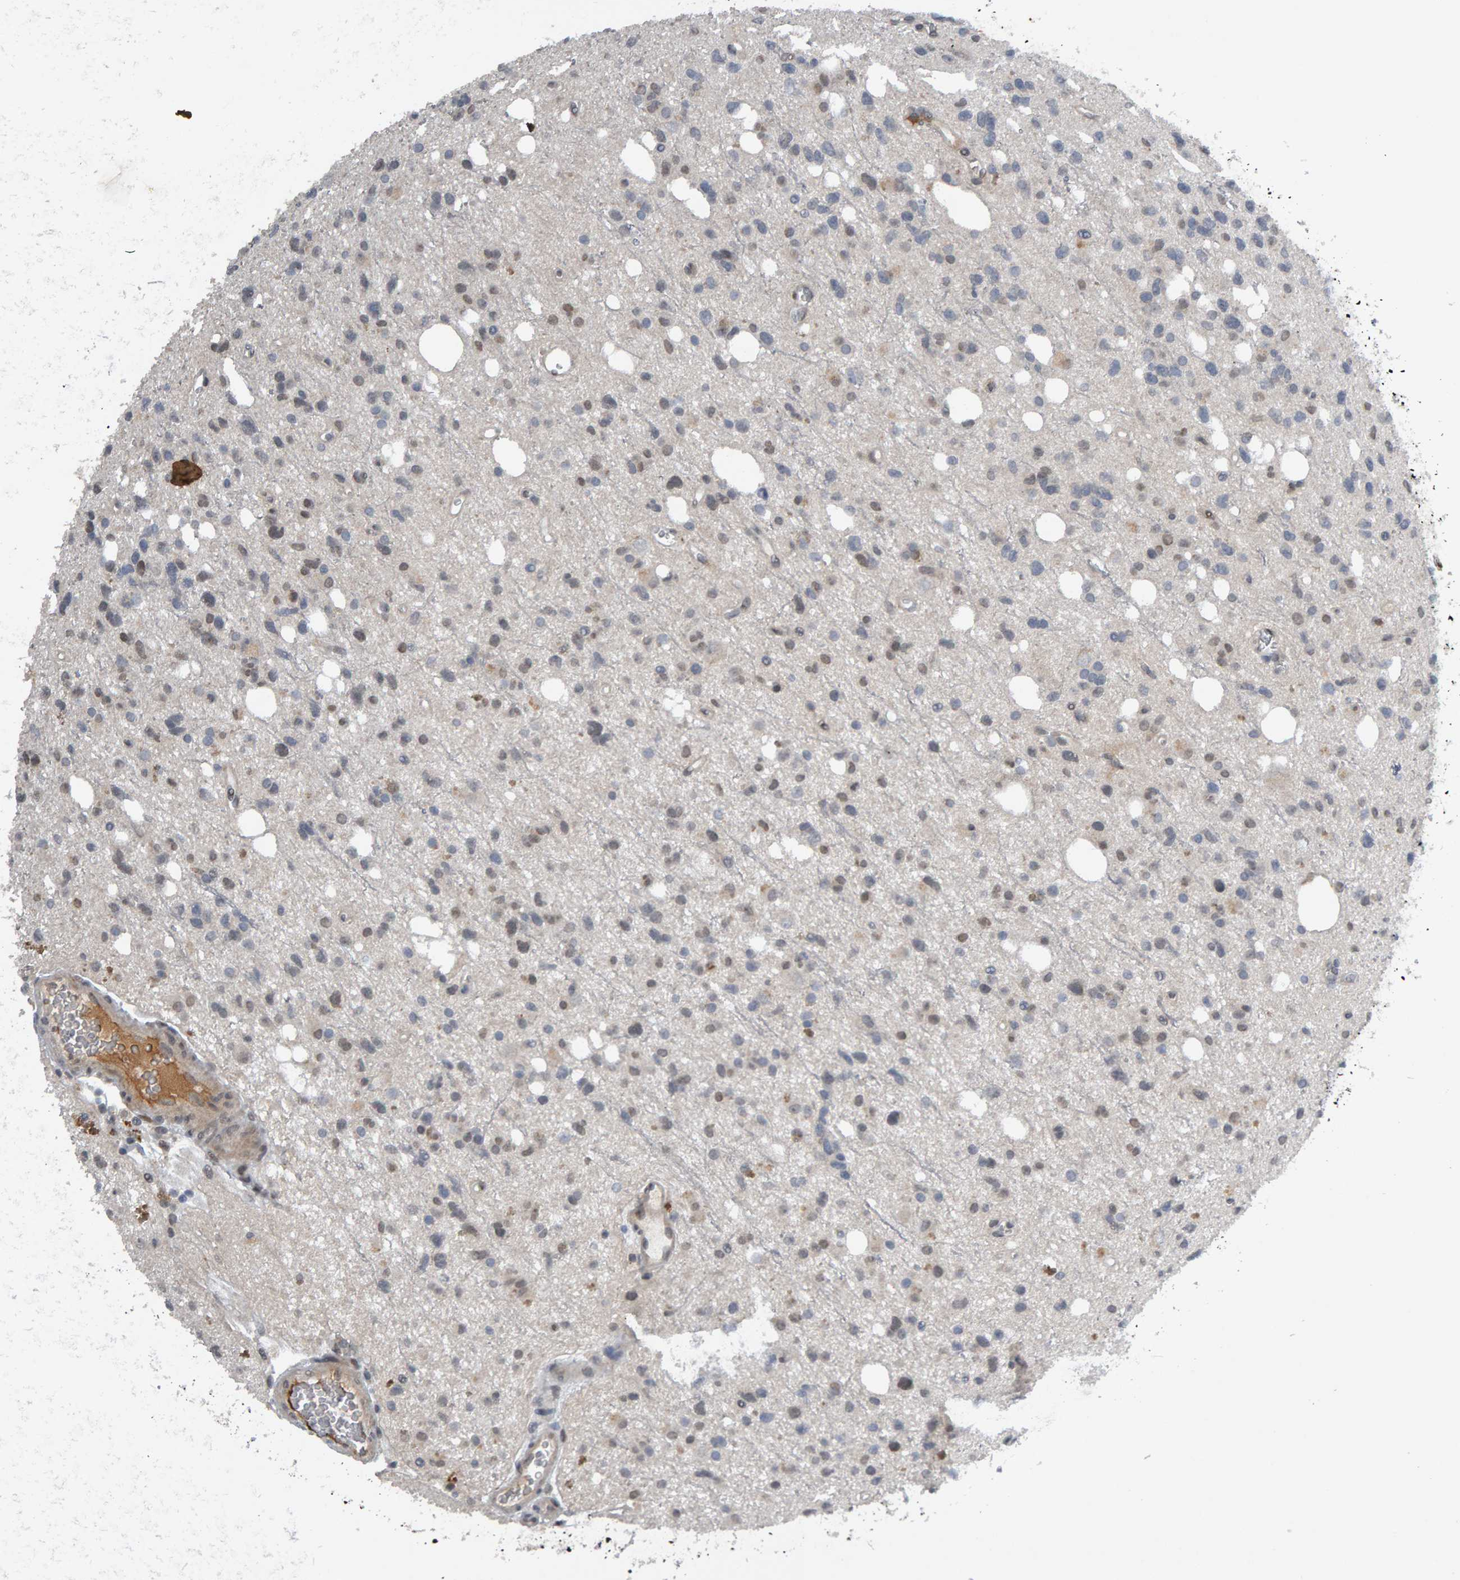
{"staining": {"intensity": "weak", "quantity": "25%-75%", "location": "nuclear"}, "tissue": "glioma", "cell_type": "Tumor cells", "image_type": "cancer", "snomed": [{"axis": "morphology", "description": "Glioma, malignant, High grade"}, {"axis": "topography", "description": "Brain"}], "caption": "Immunohistochemical staining of glioma demonstrates low levels of weak nuclear protein expression in about 25%-75% of tumor cells. (Stains: DAB (3,3'-diaminobenzidine) in brown, nuclei in blue, Microscopy: brightfield microscopy at high magnification).", "gene": "IPO8", "patient": {"sex": "female", "age": 62}}